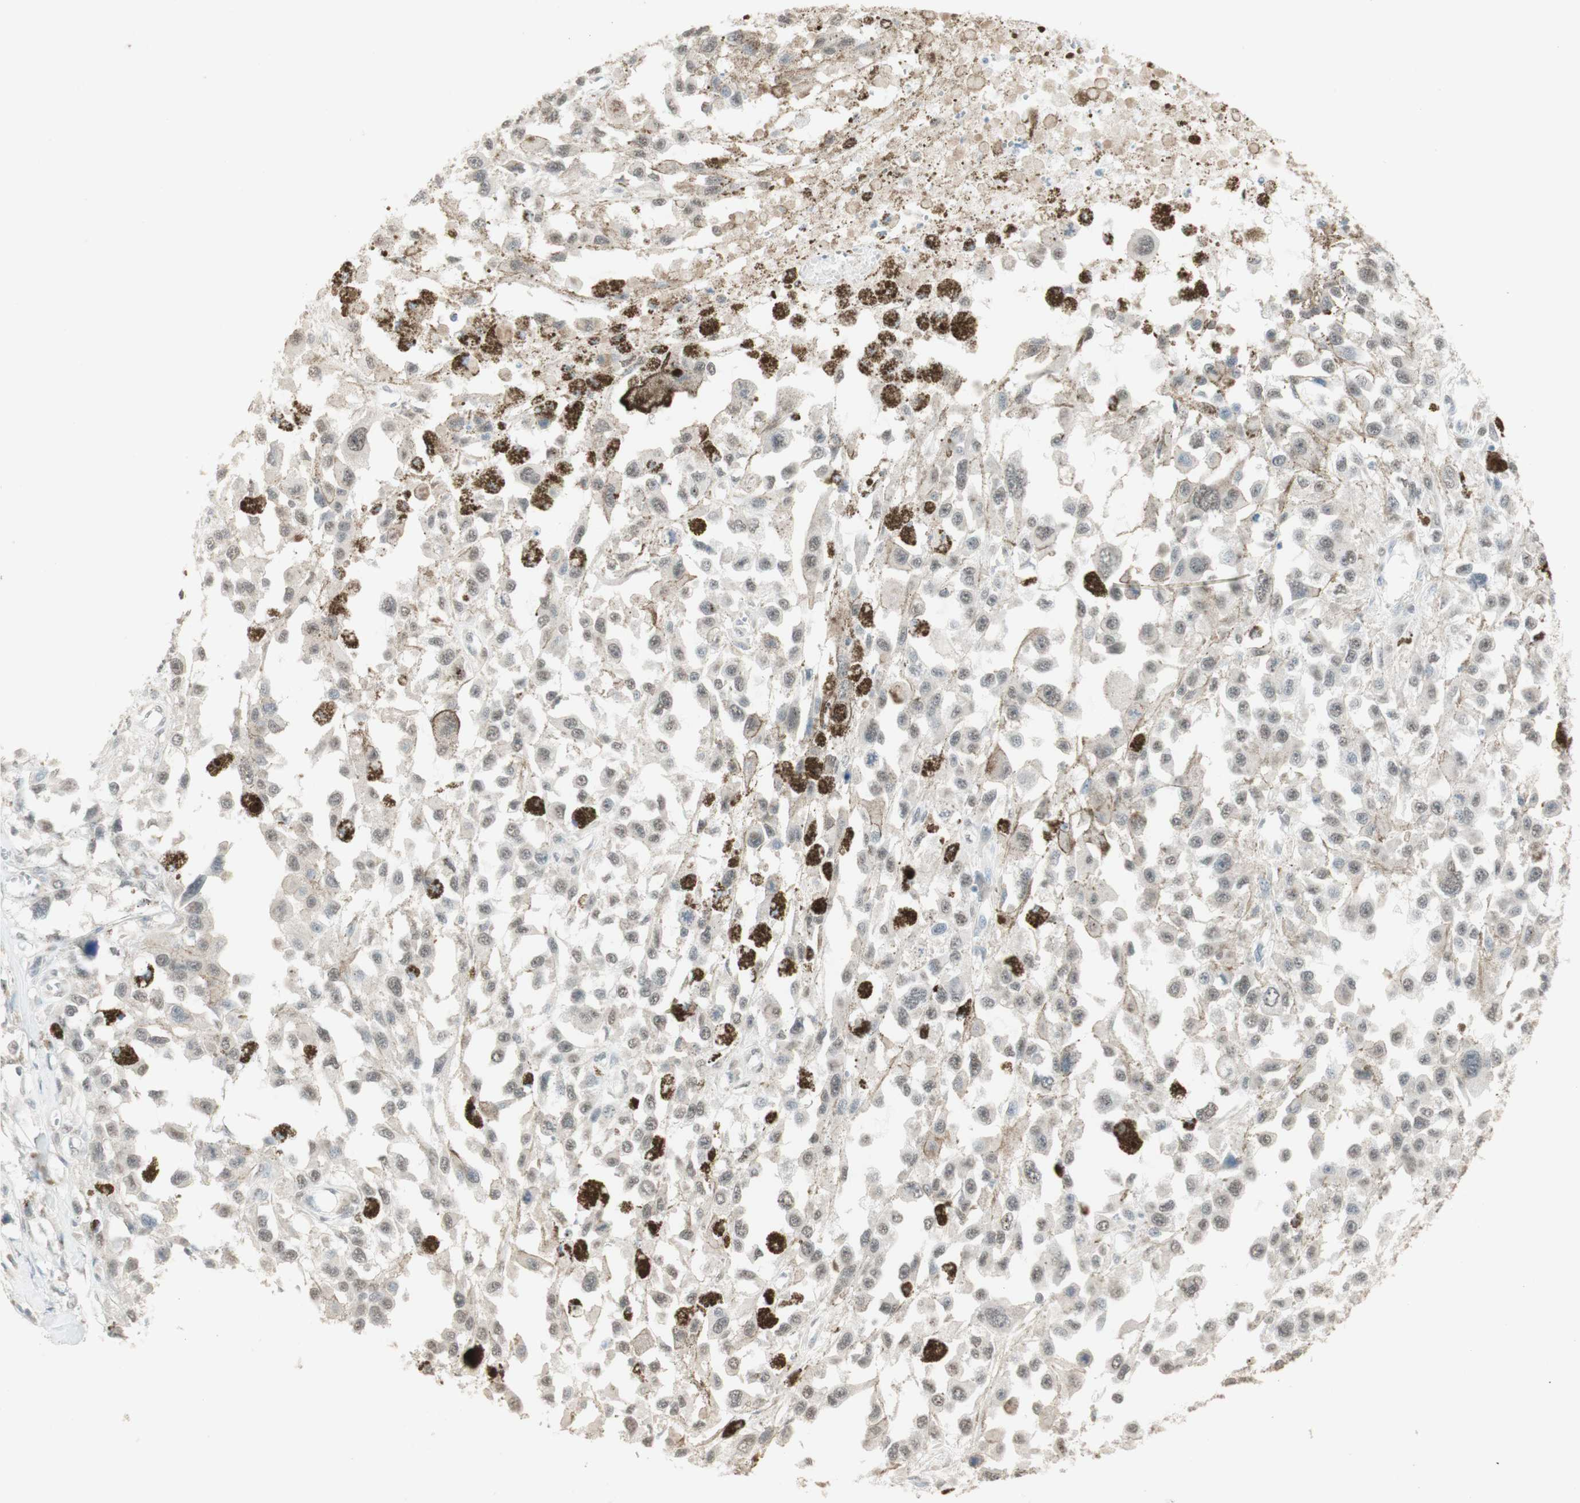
{"staining": {"intensity": "negative", "quantity": "none", "location": "none"}, "tissue": "melanoma", "cell_type": "Tumor cells", "image_type": "cancer", "snomed": [{"axis": "morphology", "description": "Malignant melanoma, Metastatic site"}, {"axis": "topography", "description": "Lymph node"}], "caption": "Immunohistochemistry (IHC) of melanoma demonstrates no staining in tumor cells.", "gene": "MUC3A", "patient": {"sex": "male", "age": 59}}